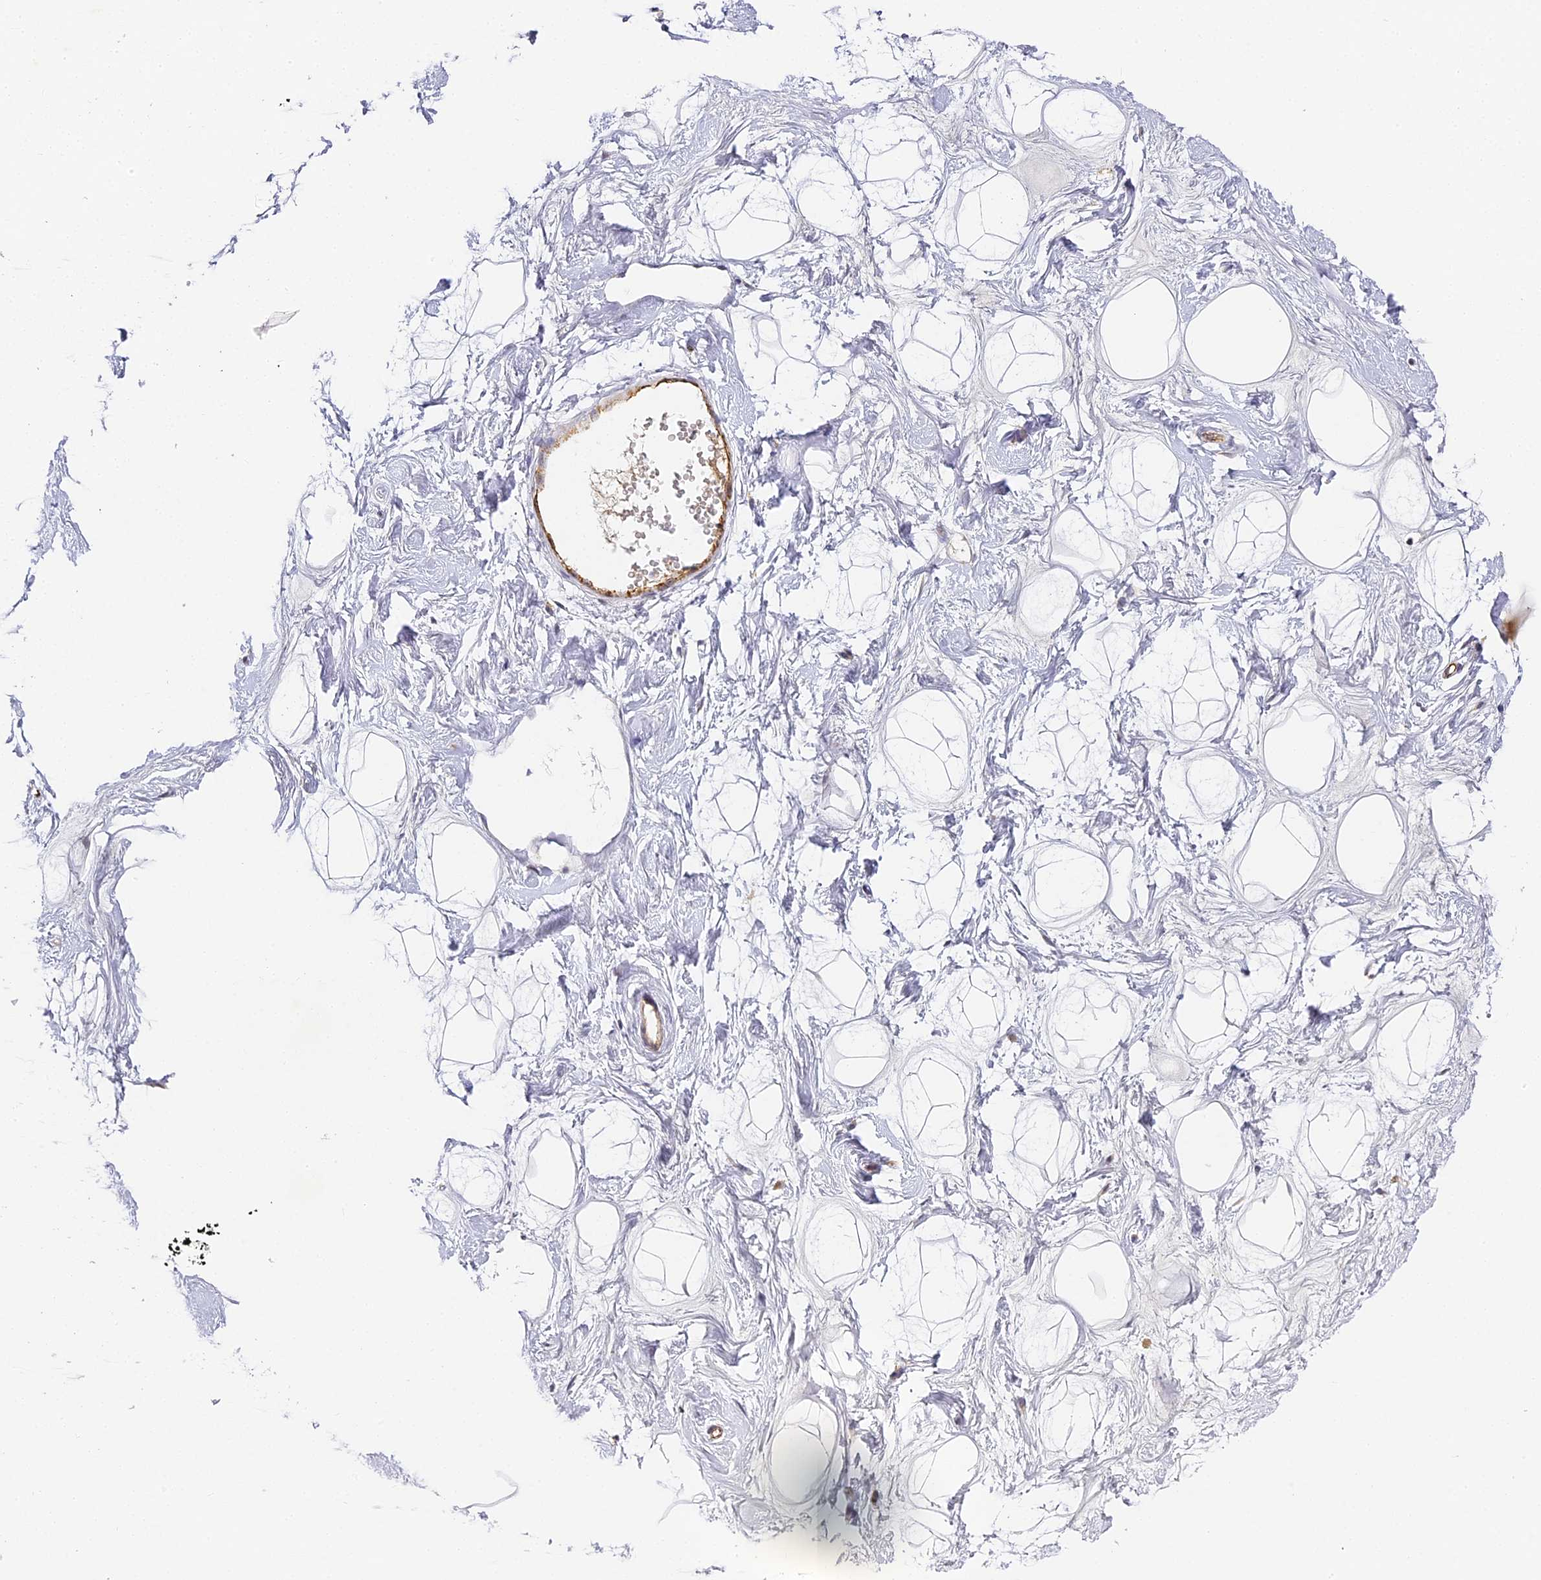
{"staining": {"intensity": "negative", "quantity": "none", "location": "none"}, "tissue": "breast", "cell_type": "Adipocytes", "image_type": "normal", "snomed": [{"axis": "morphology", "description": "Normal tissue, NOS"}, {"axis": "morphology", "description": "Adenoma, NOS"}, {"axis": "topography", "description": "Breast"}], "caption": "Immunohistochemistry (IHC) histopathology image of benign breast stained for a protein (brown), which exhibits no staining in adipocytes.", "gene": "DNAAF10", "patient": {"sex": "female", "age": 23}}